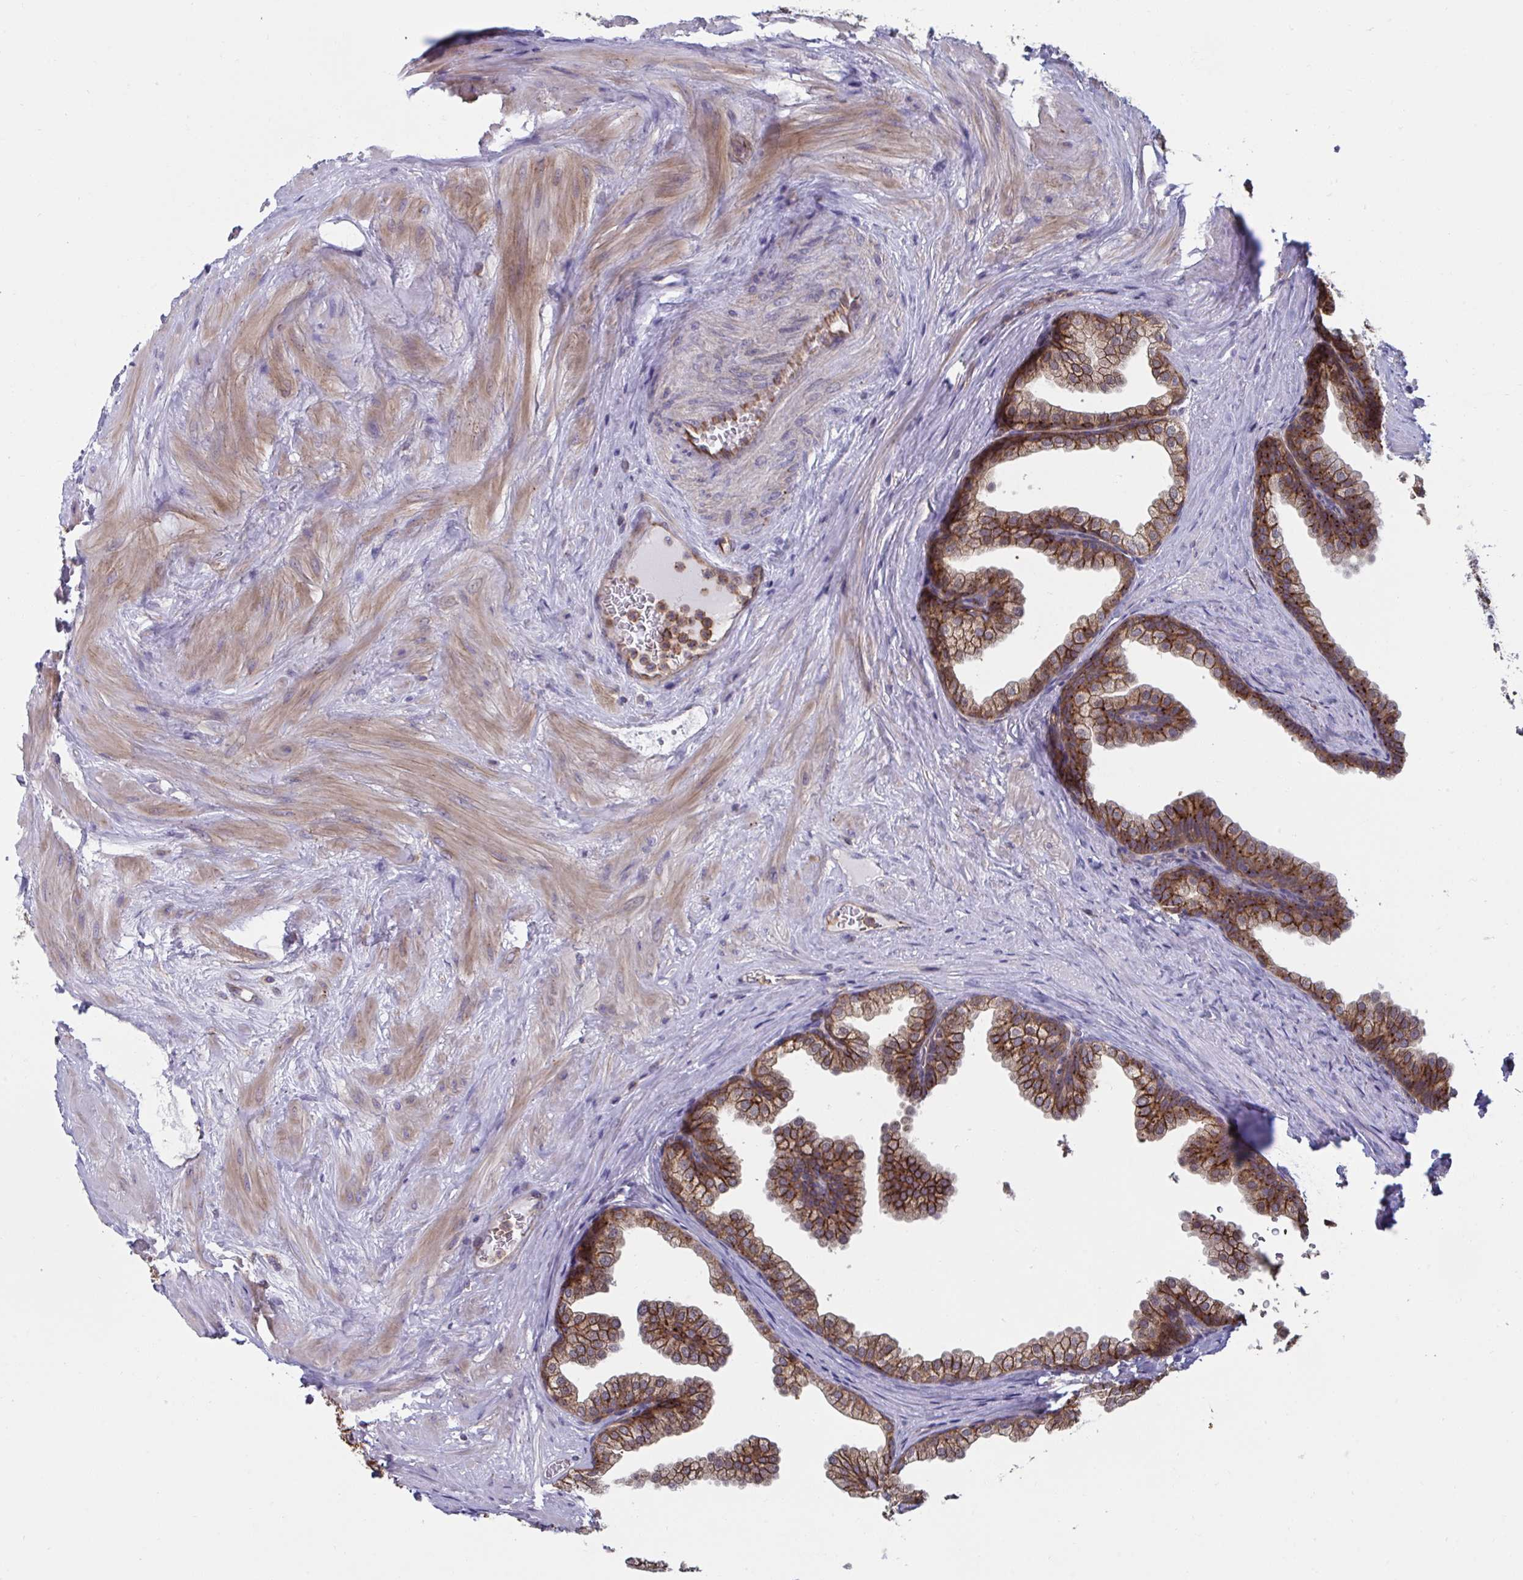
{"staining": {"intensity": "strong", "quantity": ">75%", "location": "cytoplasmic/membranous"}, "tissue": "prostate", "cell_type": "Glandular cells", "image_type": "normal", "snomed": [{"axis": "morphology", "description": "Normal tissue, NOS"}, {"axis": "topography", "description": "Prostate"}], "caption": "Glandular cells reveal high levels of strong cytoplasmic/membranous positivity in about >75% of cells in normal prostate.", "gene": "SLC9A6", "patient": {"sex": "male", "age": 37}}